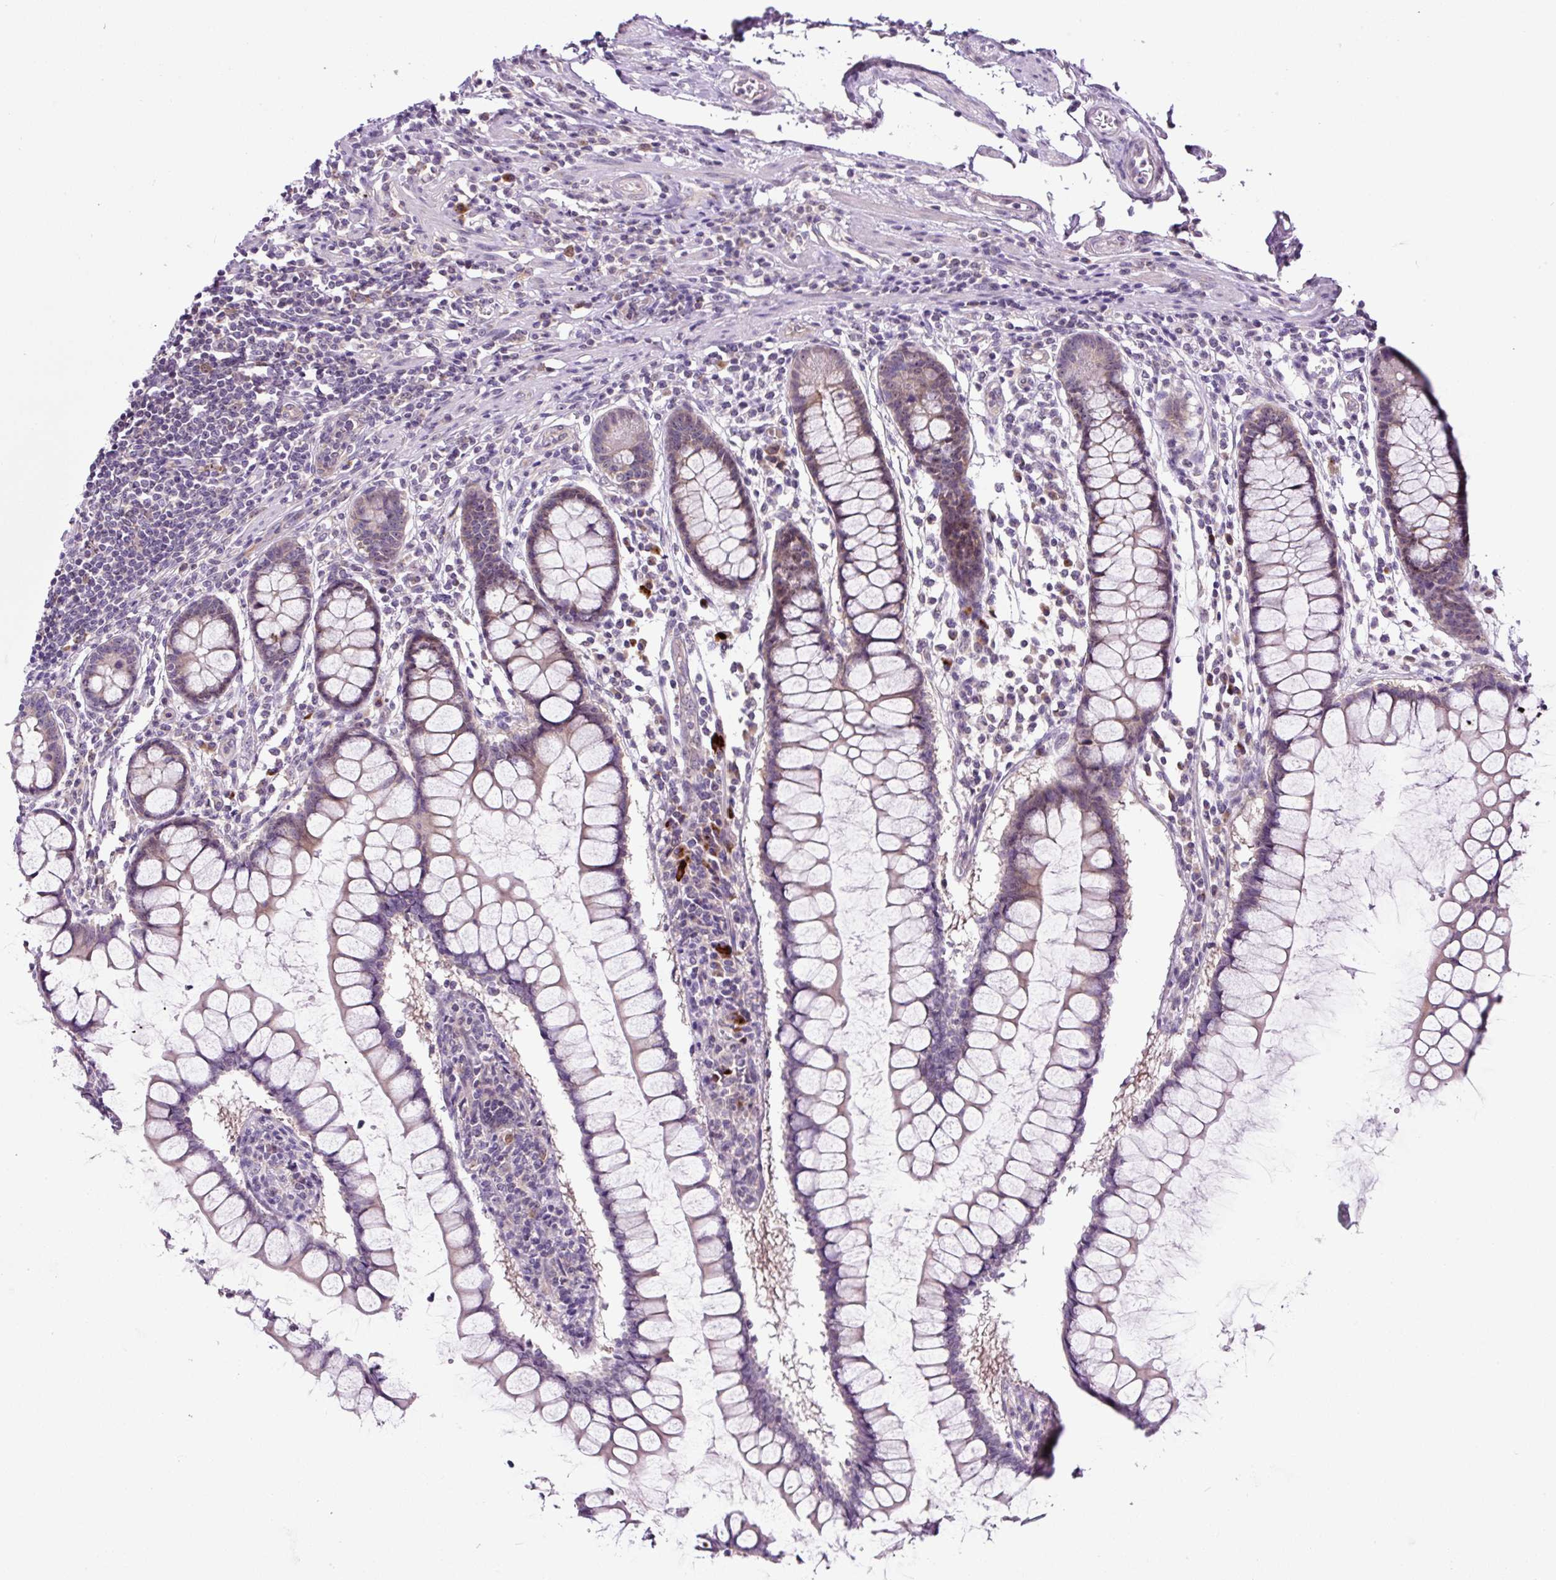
{"staining": {"intensity": "negative", "quantity": "none", "location": "none"}, "tissue": "colon", "cell_type": "Endothelial cells", "image_type": "normal", "snomed": [{"axis": "morphology", "description": "Normal tissue, NOS"}, {"axis": "morphology", "description": "Adenocarcinoma, NOS"}, {"axis": "topography", "description": "Colon"}], "caption": "The image displays no significant expression in endothelial cells of colon. (Stains: DAB (3,3'-diaminobenzidine) immunohistochemistry with hematoxylin counter stain, Microscopy: brightfield microscopy at high magnification).", "gene": "NOM1", "patient": {"sex": "female", "age": 55}}